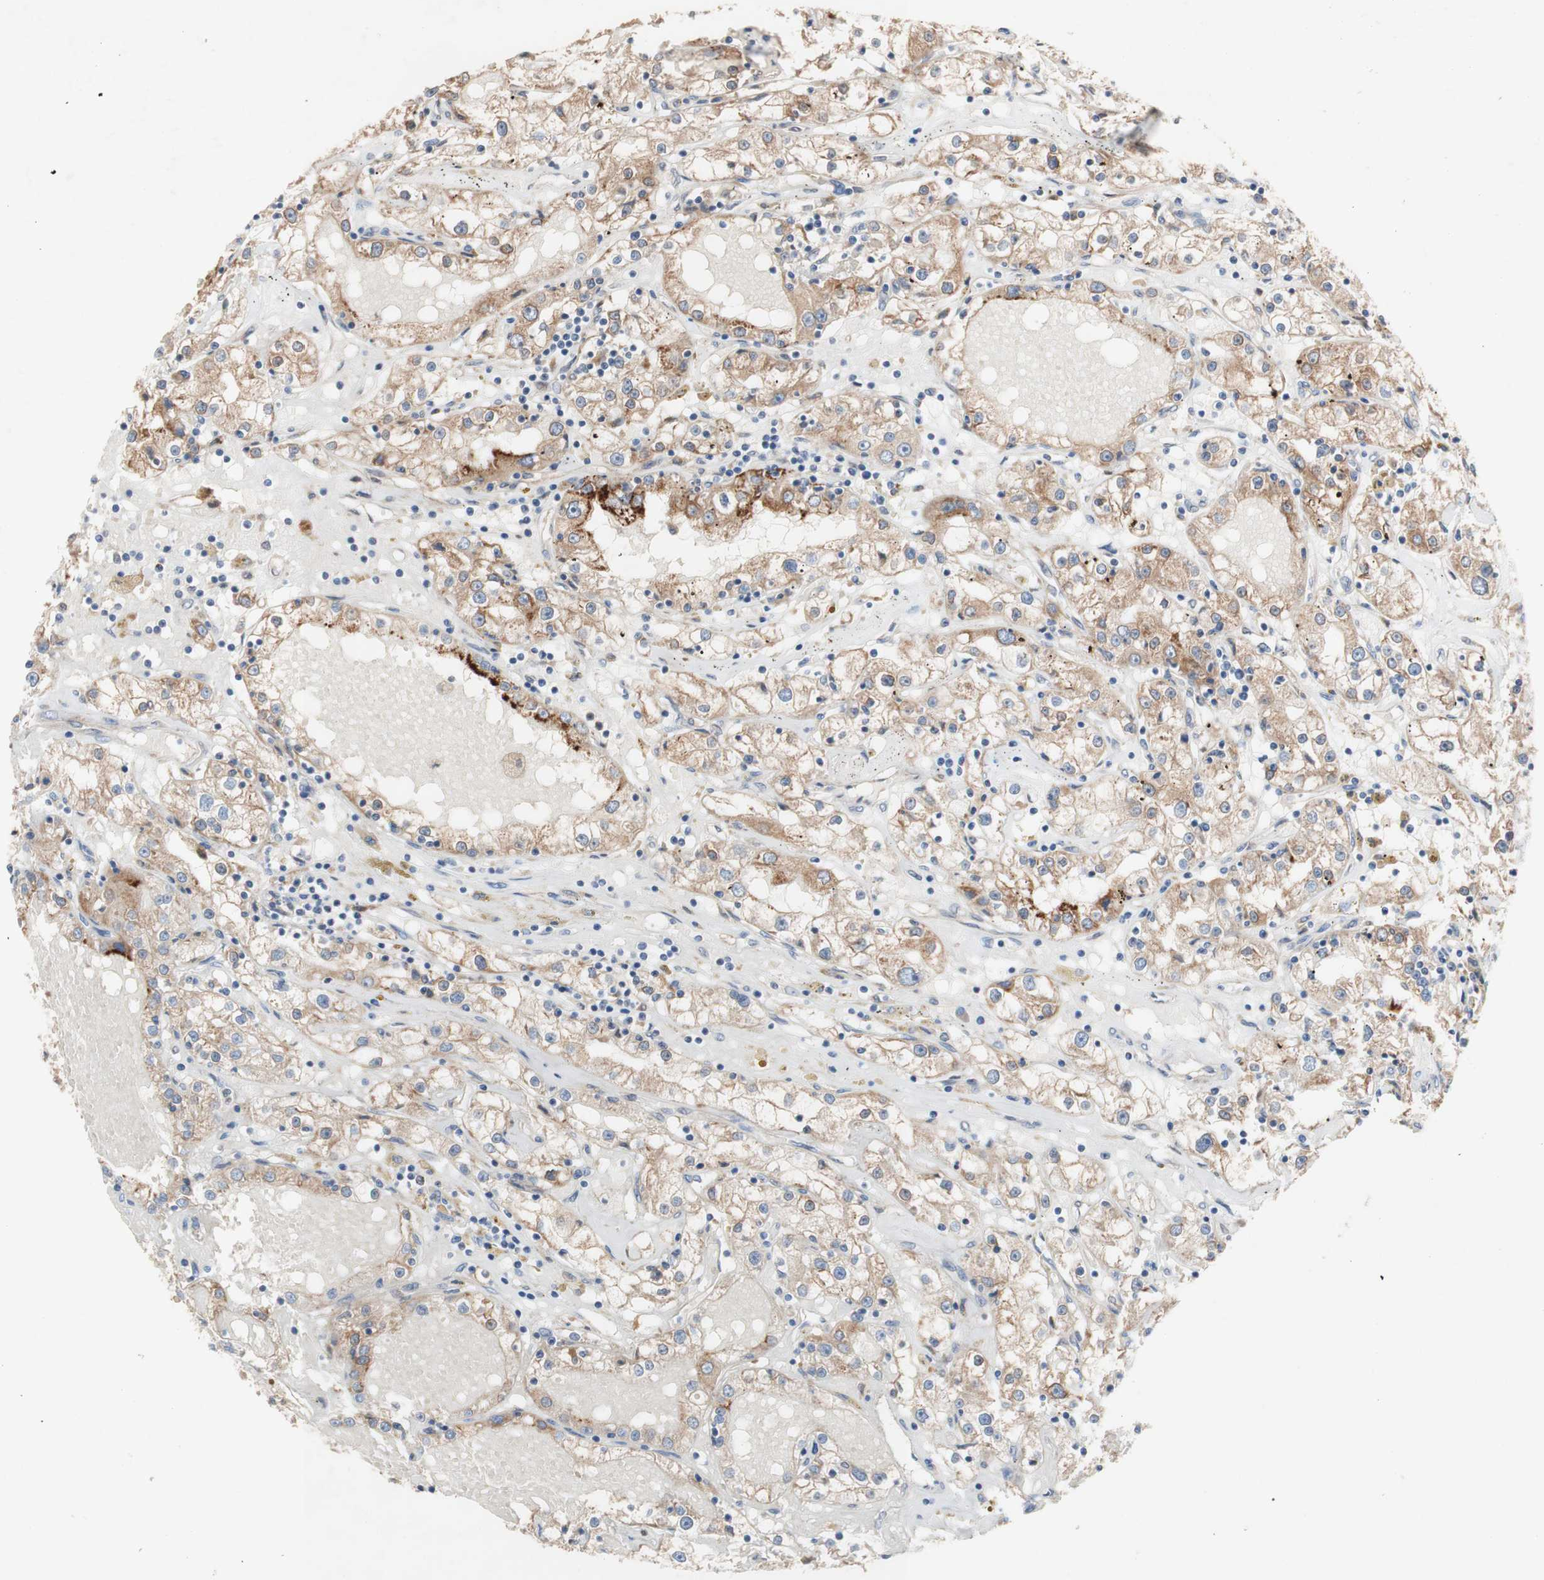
{"staining": {"intensity": "moderate", "quantity": ">75%", "location": "cytoplasmic/membranous"}, "tissue": "renal cancer", "cell_type": "Tumor cells", "image_type": "cancer", "snomed": [{"axis": "morphology", "description": "Adenocarcinoma, NOS"}, {"axis": "topography", "description": "Kidney"}], "caption": "Moderate cytoplasmic/membranous expression for a protein is identified in about >75% of tumor cells of adenocarcinoma (renal) using IHC.", "gene": "PDGFB", "patient": {"sex": "male", "age": 56}}